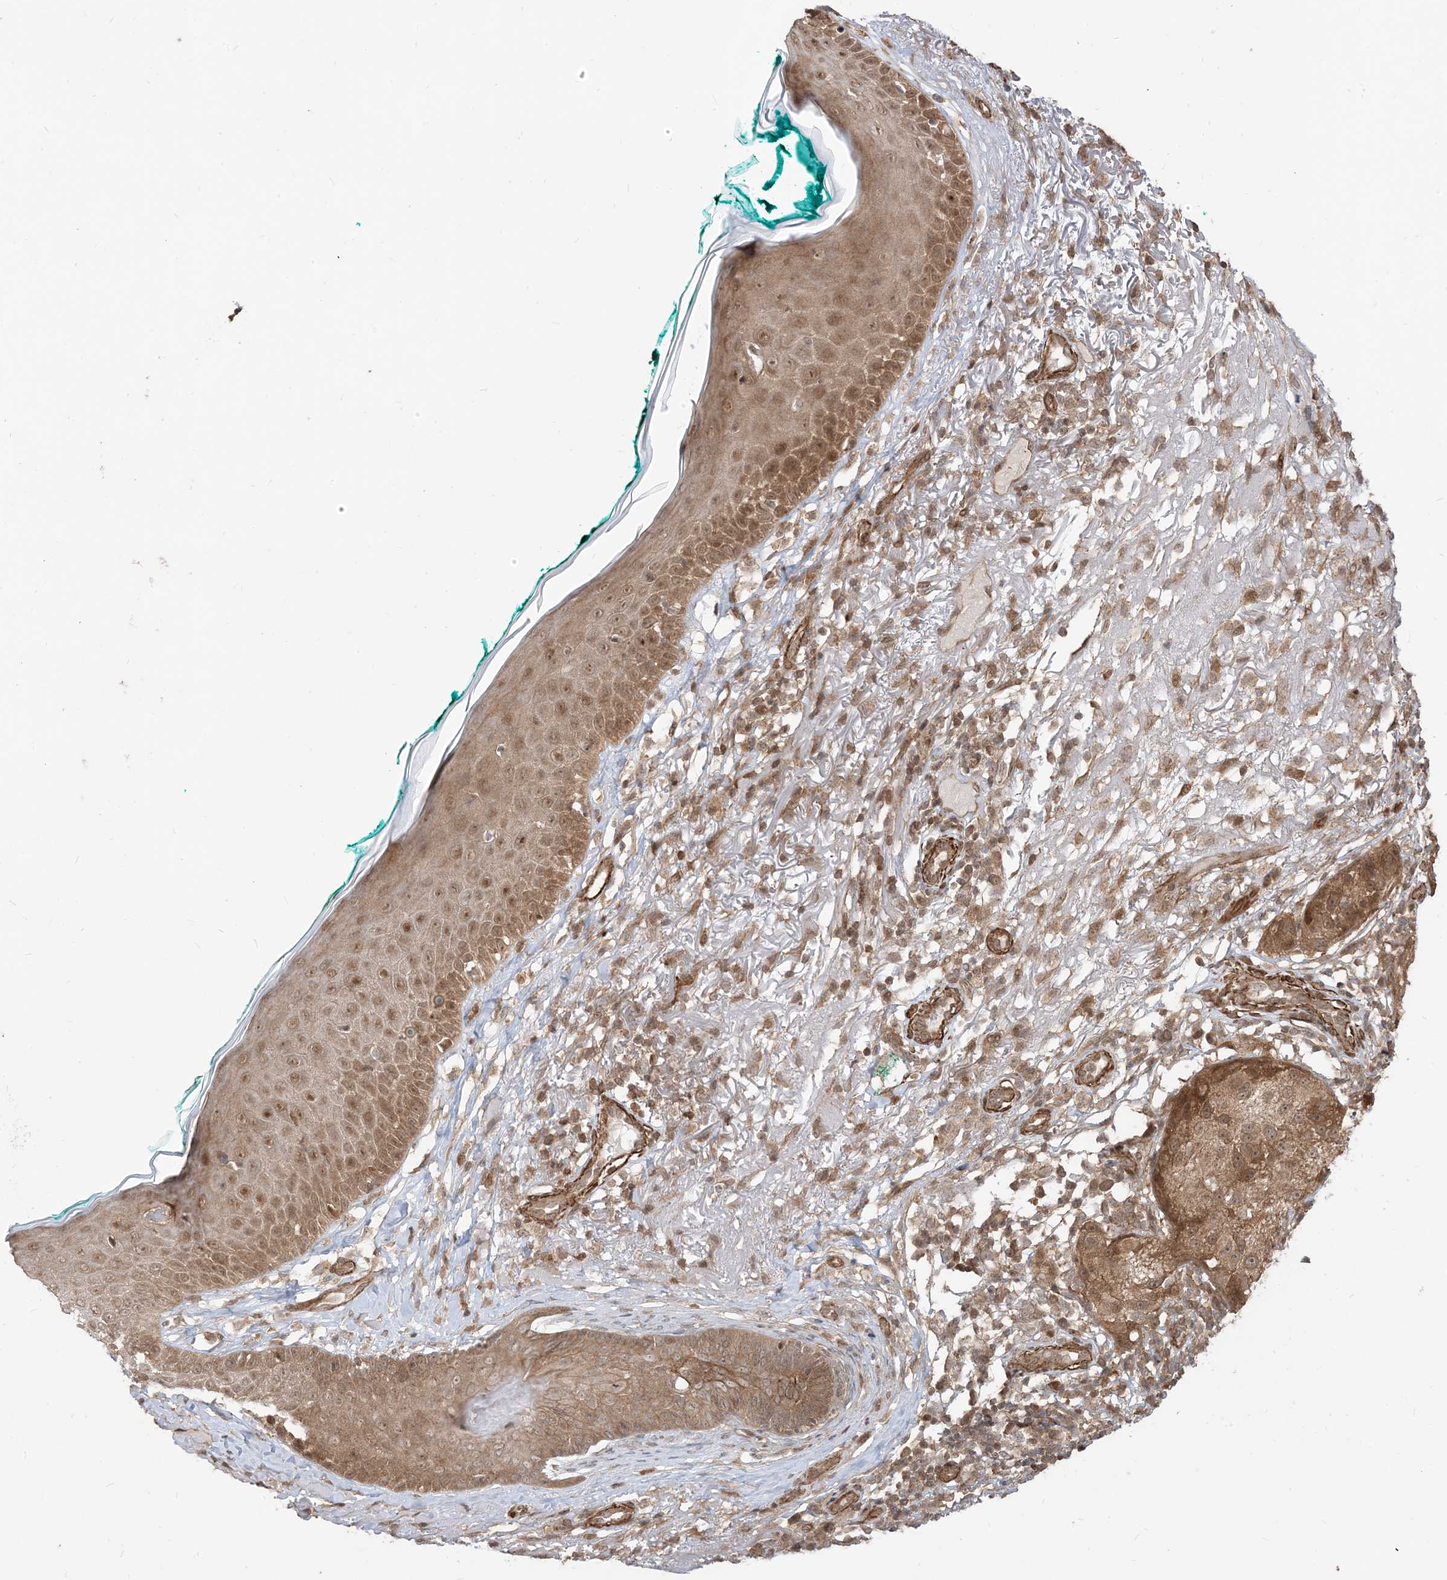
{"staining": {"intensity": "moderate", "quantity": ">75%", "location": "cytoplasmic/membranous"}, "tissue": "melanoma", "cell_type": "Tumor cells", "image_type": "cancer", "snomed": [{"axis": "morphology", "description": "Necrosis, NOS"}, {"axis": "morphology", "description": "Malignant melanoma, NOS"}, {"axis": "topography", "description": "Skin"}], "caption": "About >75% of tumor cells in human melanoma display moderate cytoplasmic/membranous protein expression as visualized by brown immunohistochemical staining.", "gene": "TBCC", "patient": {"sex": "female", "age": 87}}